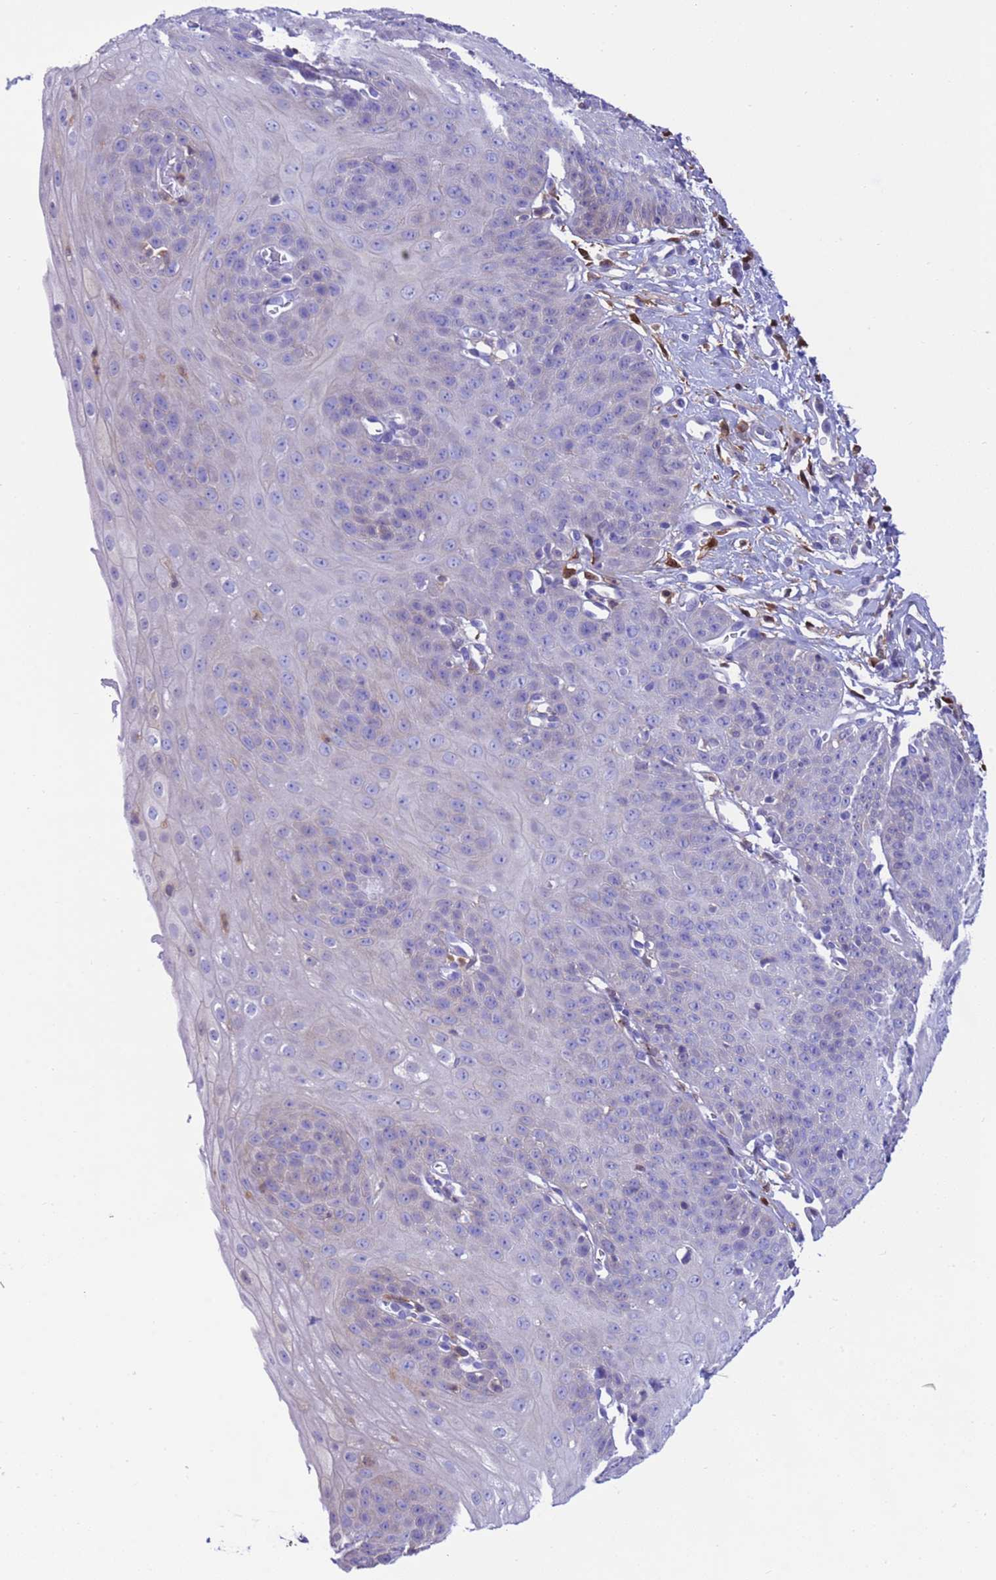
{"staining": {"intensity": "weak", "quantity": "<25%", "location": "cytoplasmic/membranous"}, "tissue": "esophagus", "cell_type": "Squamous epithelial cells", "image_type": "normal", "snomed": [{"axis": "morphology", "description": "Normal tissue, NOS"}, {"axis": "topography", "description": "Esophagus"}], "caption": "This is an immunohistochemistry (IHC) micrograph of benign human esophagus. There is no staining in squamous epithelial cells.", "gene": "C6orf47", "patient": {"sex": "male", "age": 71}}